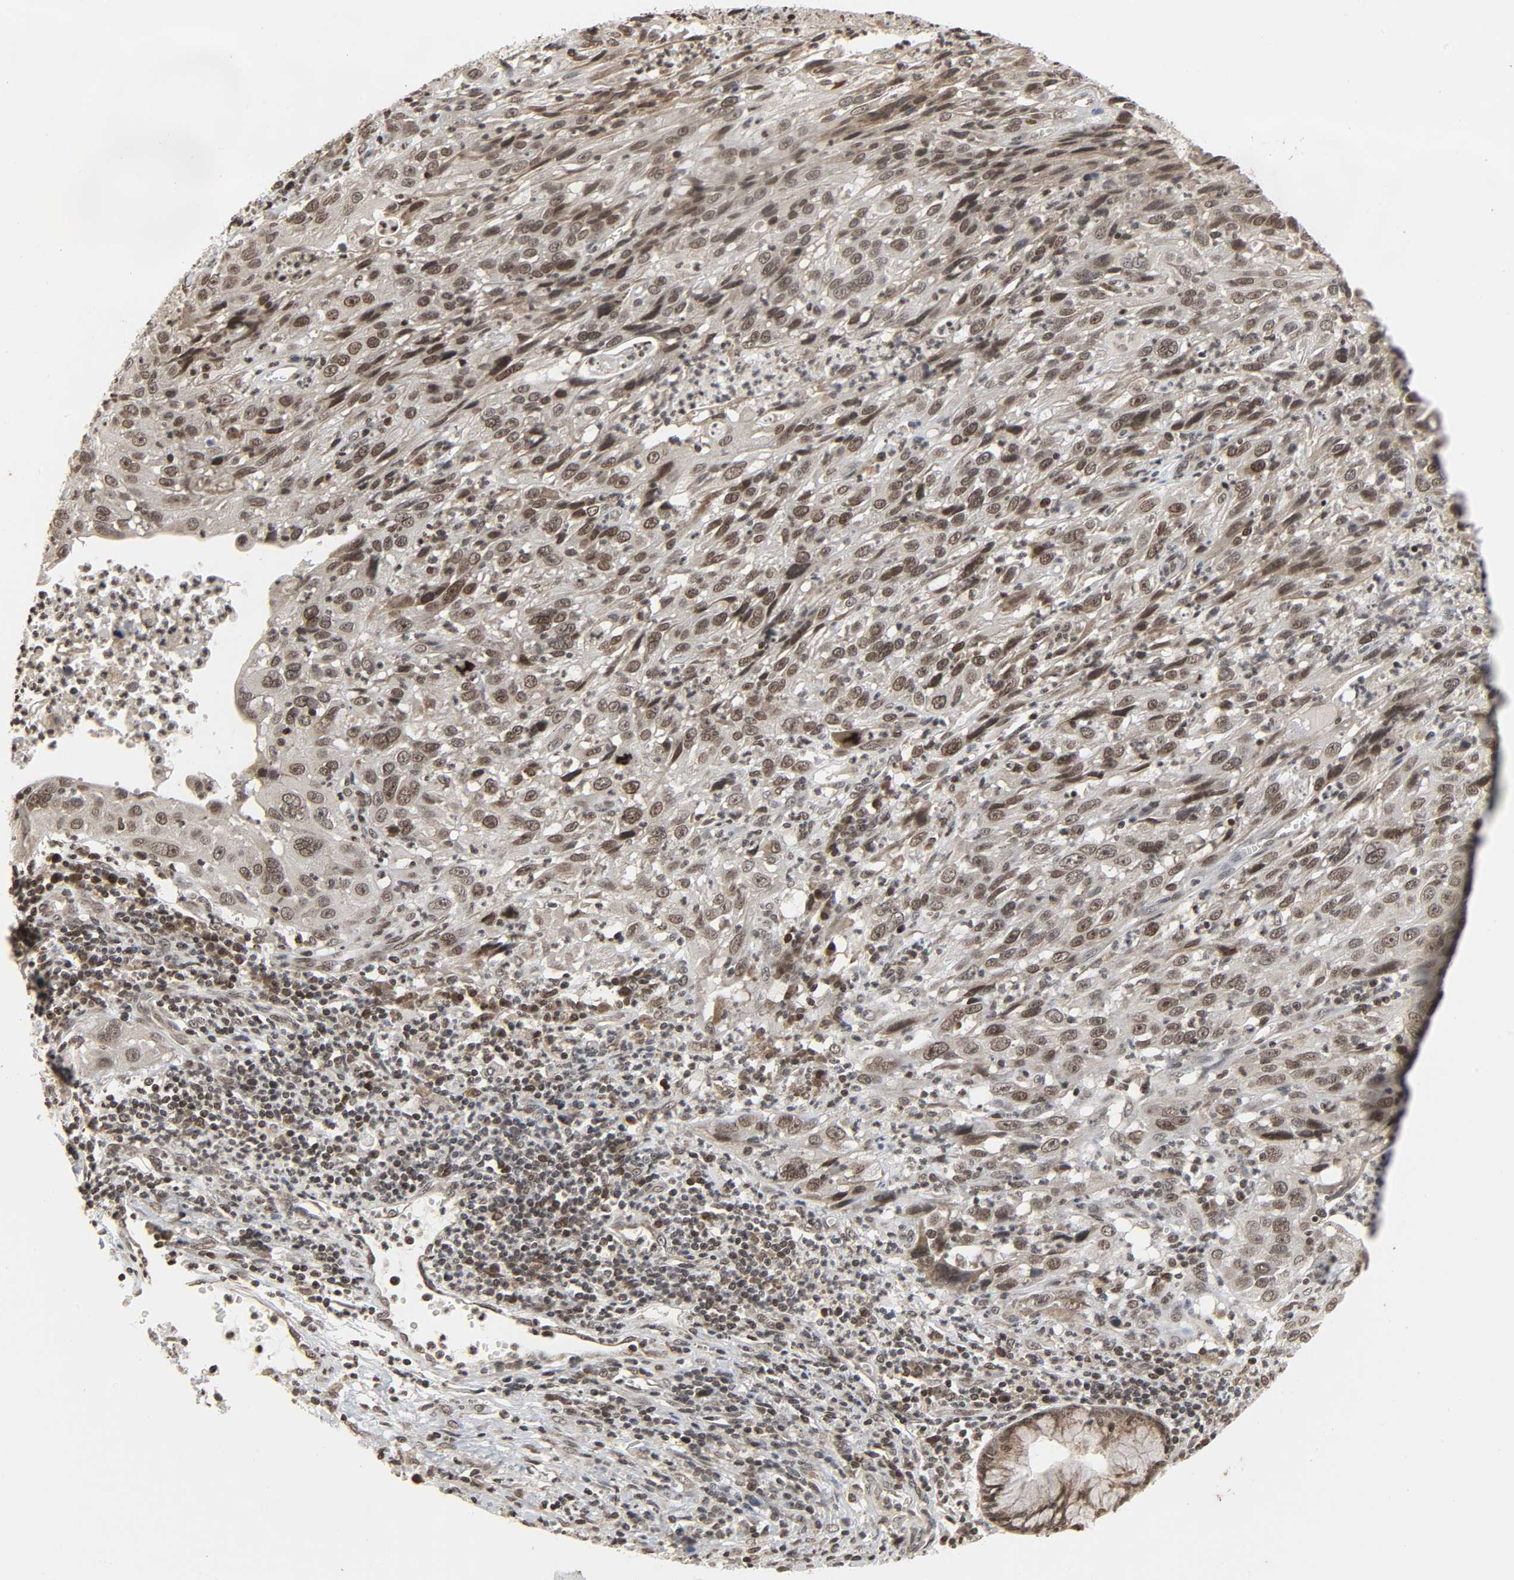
{"staining": {"intensity": "moderate", "quantity": "25%-75%", "location": "nuclear"}, "tissue": "cervical cancer", "cell_type": "Tumor cells", "image_type": "cancer", "snomed": [{"axis": "morphology", "description": "Squamous cell carcinoma, NOS"}, {"axis": "topography", "description": "Cervix"}], "caption": "High-magnification brightfield microscopy of cervical squamous cell carcinoma stained with DAB (brown) and counterstained with hematoxylin (blue). tumor cells exhibit moderate nuclear staining is identified in approximately25%-75% of cells. (Stains: DAB in brown, nuclei in blue, Microscopy: brightfield microscopy at high magnification).", "gene": "XRCC1", "patient": {"sex": "female", "age": 32}}